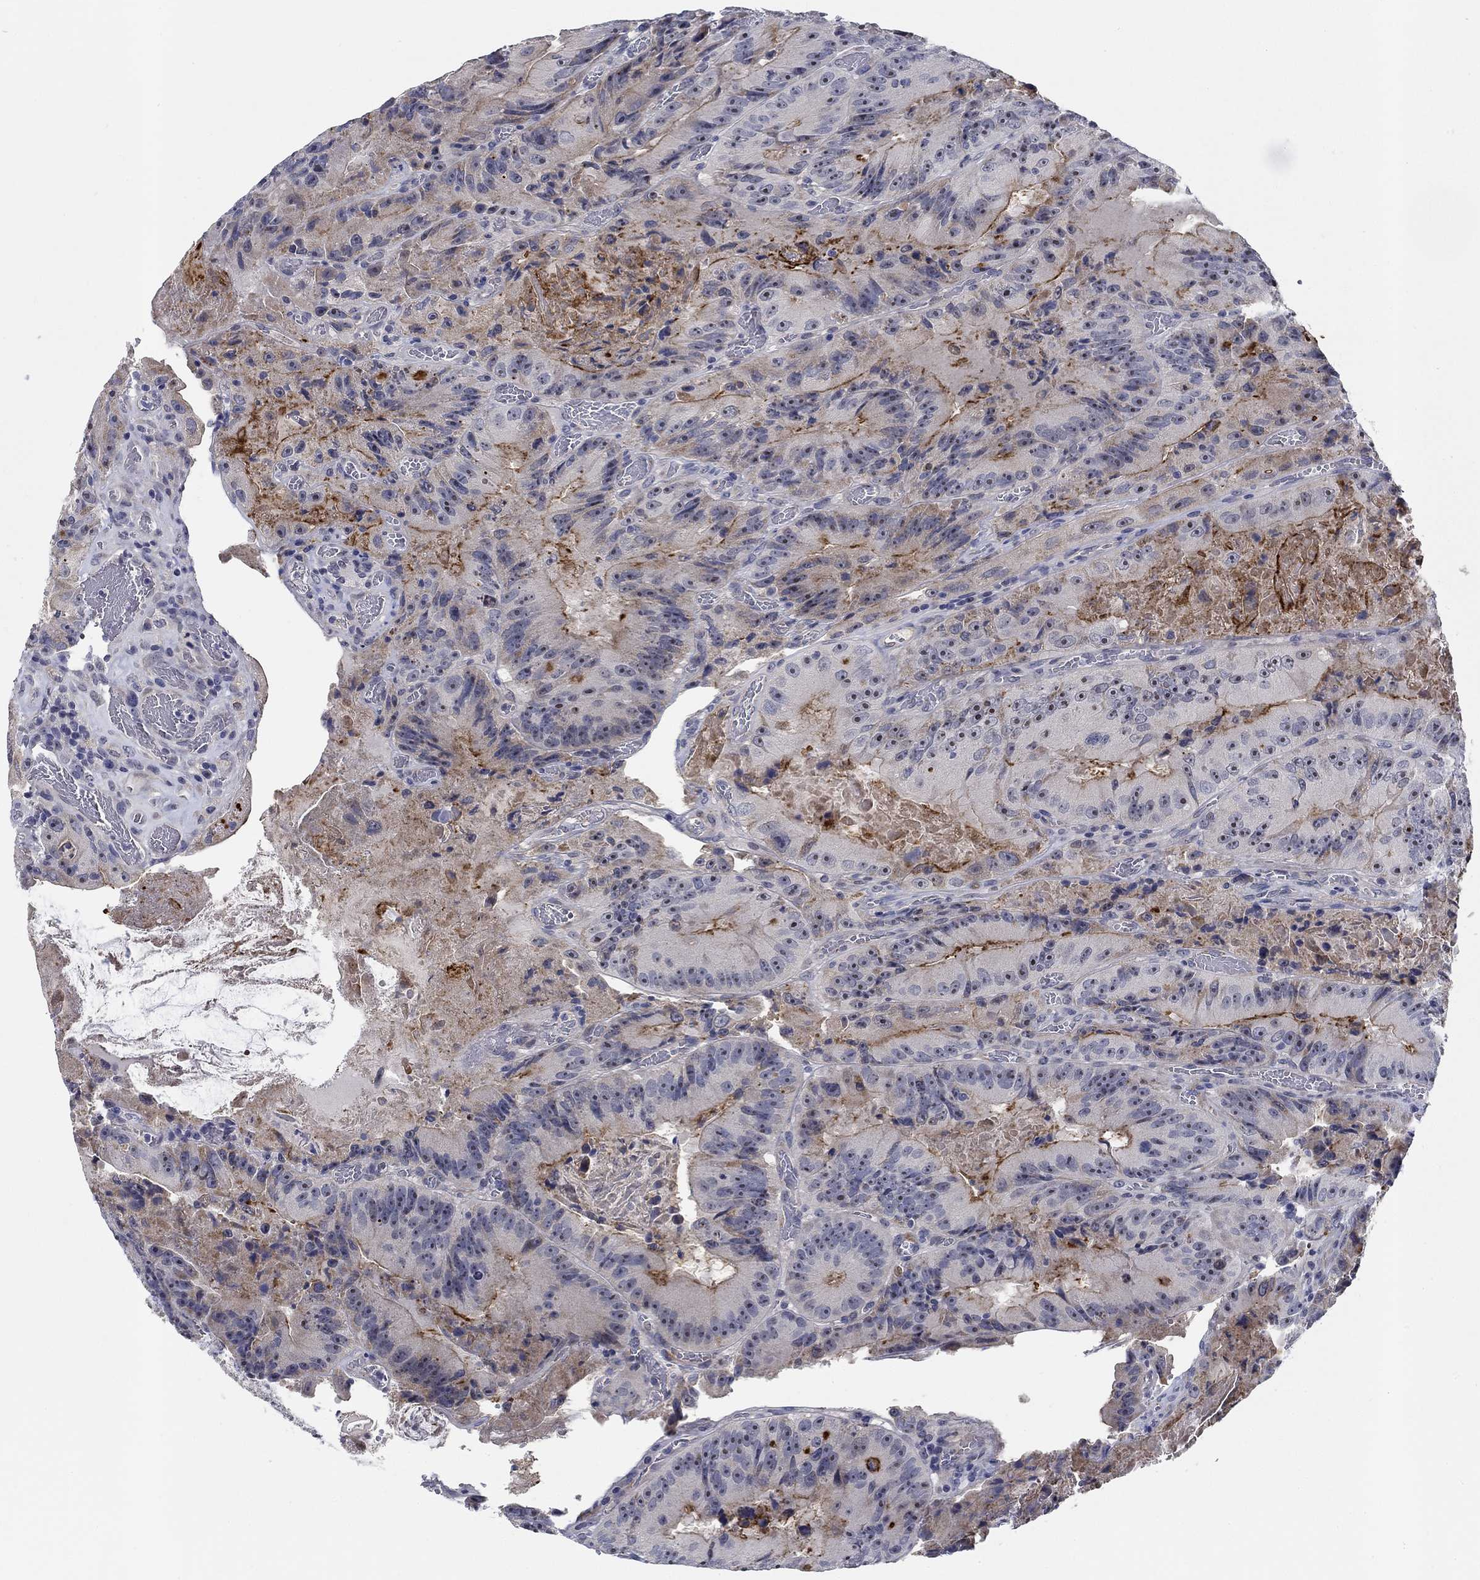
{"staining": {"intensity": "strong", "quantity": "<25%", "location": "cytoplasmic/membranous,nuclear"}, "tissue": "colorectal cancer", "cell_type": "Tumor cells", "image_type": "cancer", "snomed": [{"axis": "morphology", "description": "Adenocarcinoma, NOS"}, {"axis": "topography", "description": "Colon"}], "caption": "Approximately <25% of tumor cells in human adenocarcinoma (colorectal) exhibit strong cytoplasmic/membranous and nuclear protein positivity as visualized by brown immunohistochemical staining.", "gene": "SMIM18", "patient": {"sex": "female", "age": 86}}